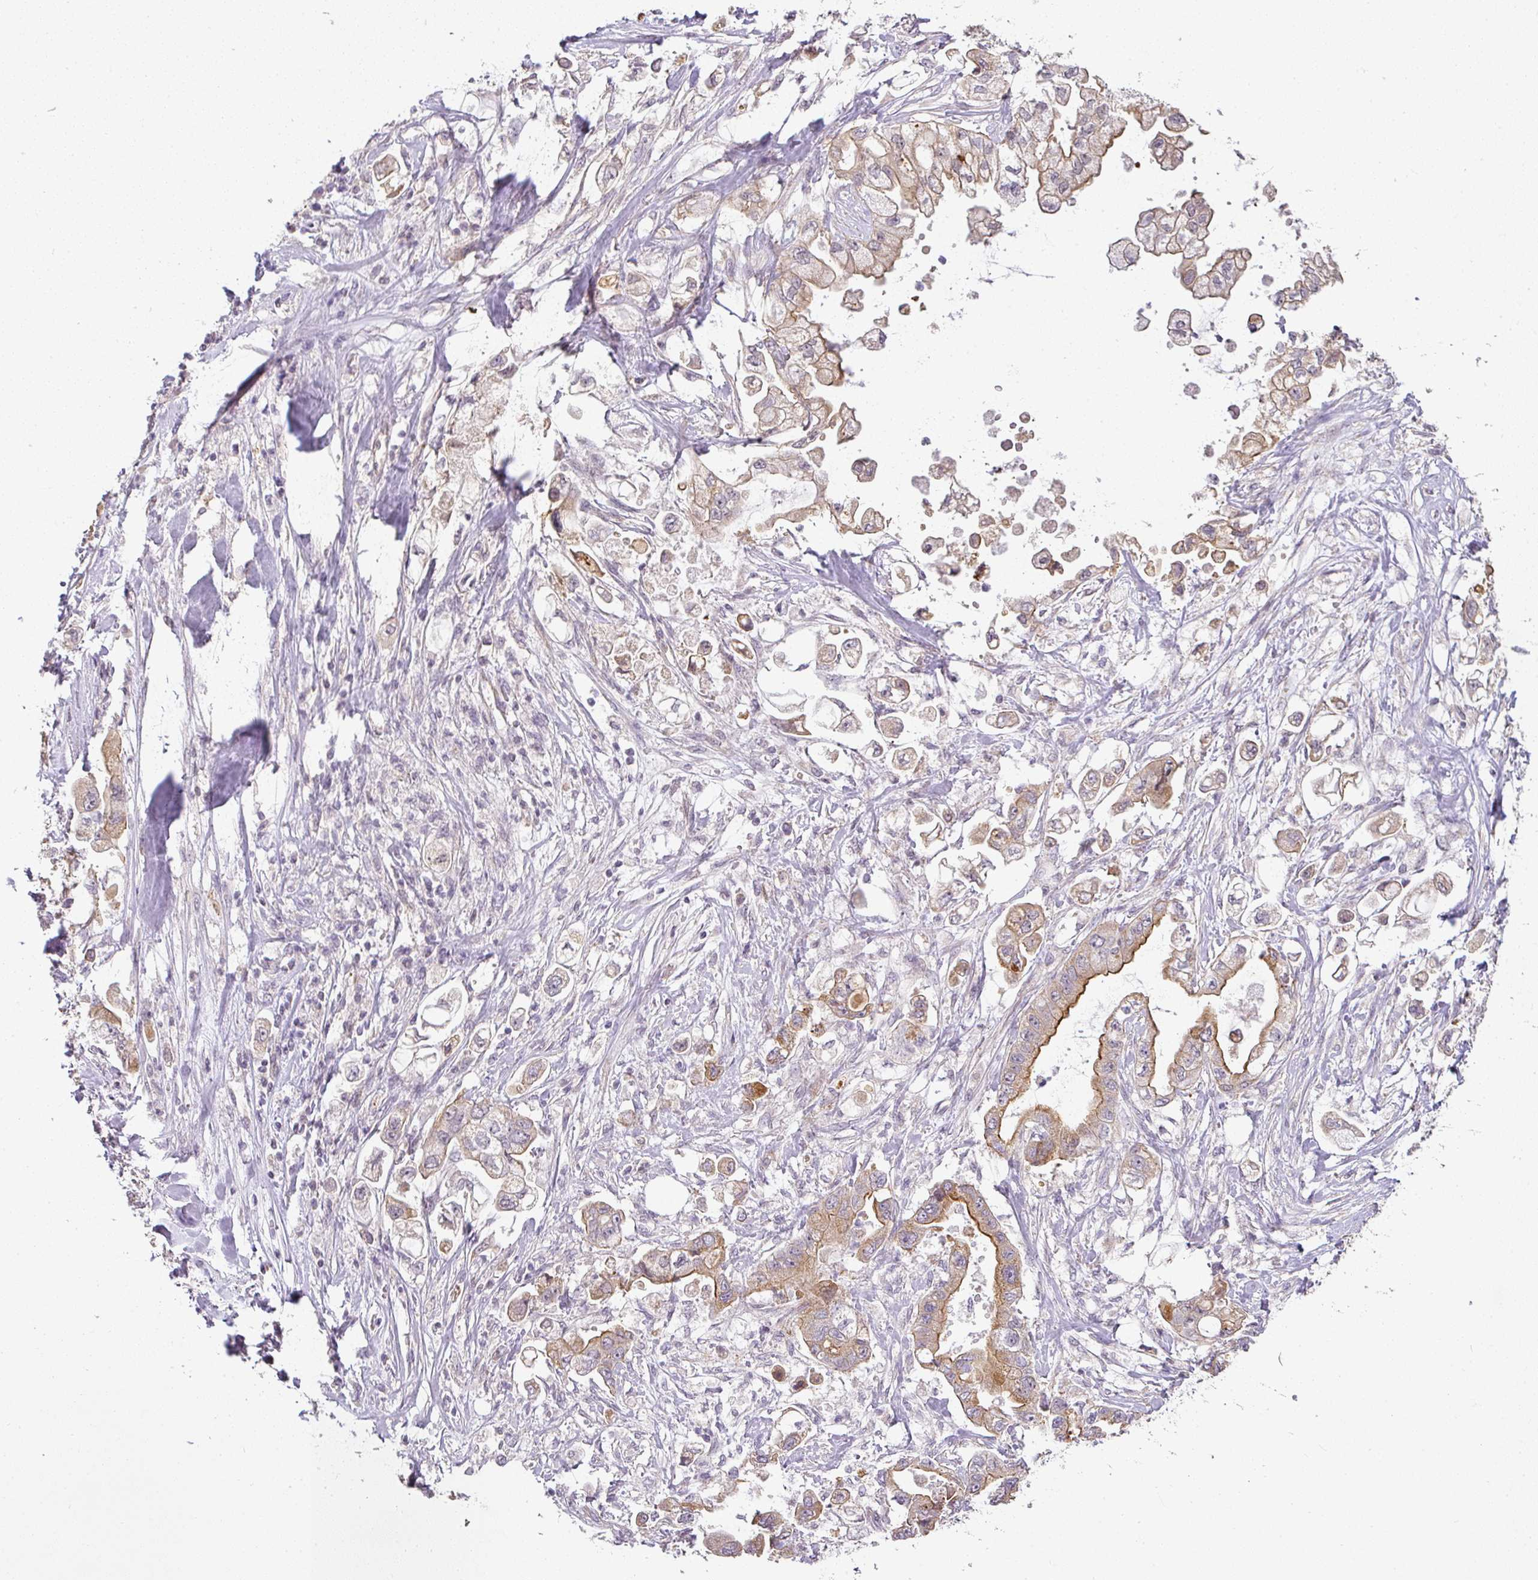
{"staining": {"intensity": "moderate", "quantity": ">75%", "location": "cytoplasmic/membranous"}, "tissue": "stomach cancer", "cell_type": "Tumor cells", "image_type": "cancer", "snomed": [{"axis": "morphology", "description": "Adenocarcinoma, NOS"}, {"axis": "topography", "description": "Stomach"}], "caption": "Human stomach adenocarcinoma stained with a protein marker reveals moderate staining in tumor cells.", "gene": "MYOM2", "patient": {"sex": "male", "age": 62}}